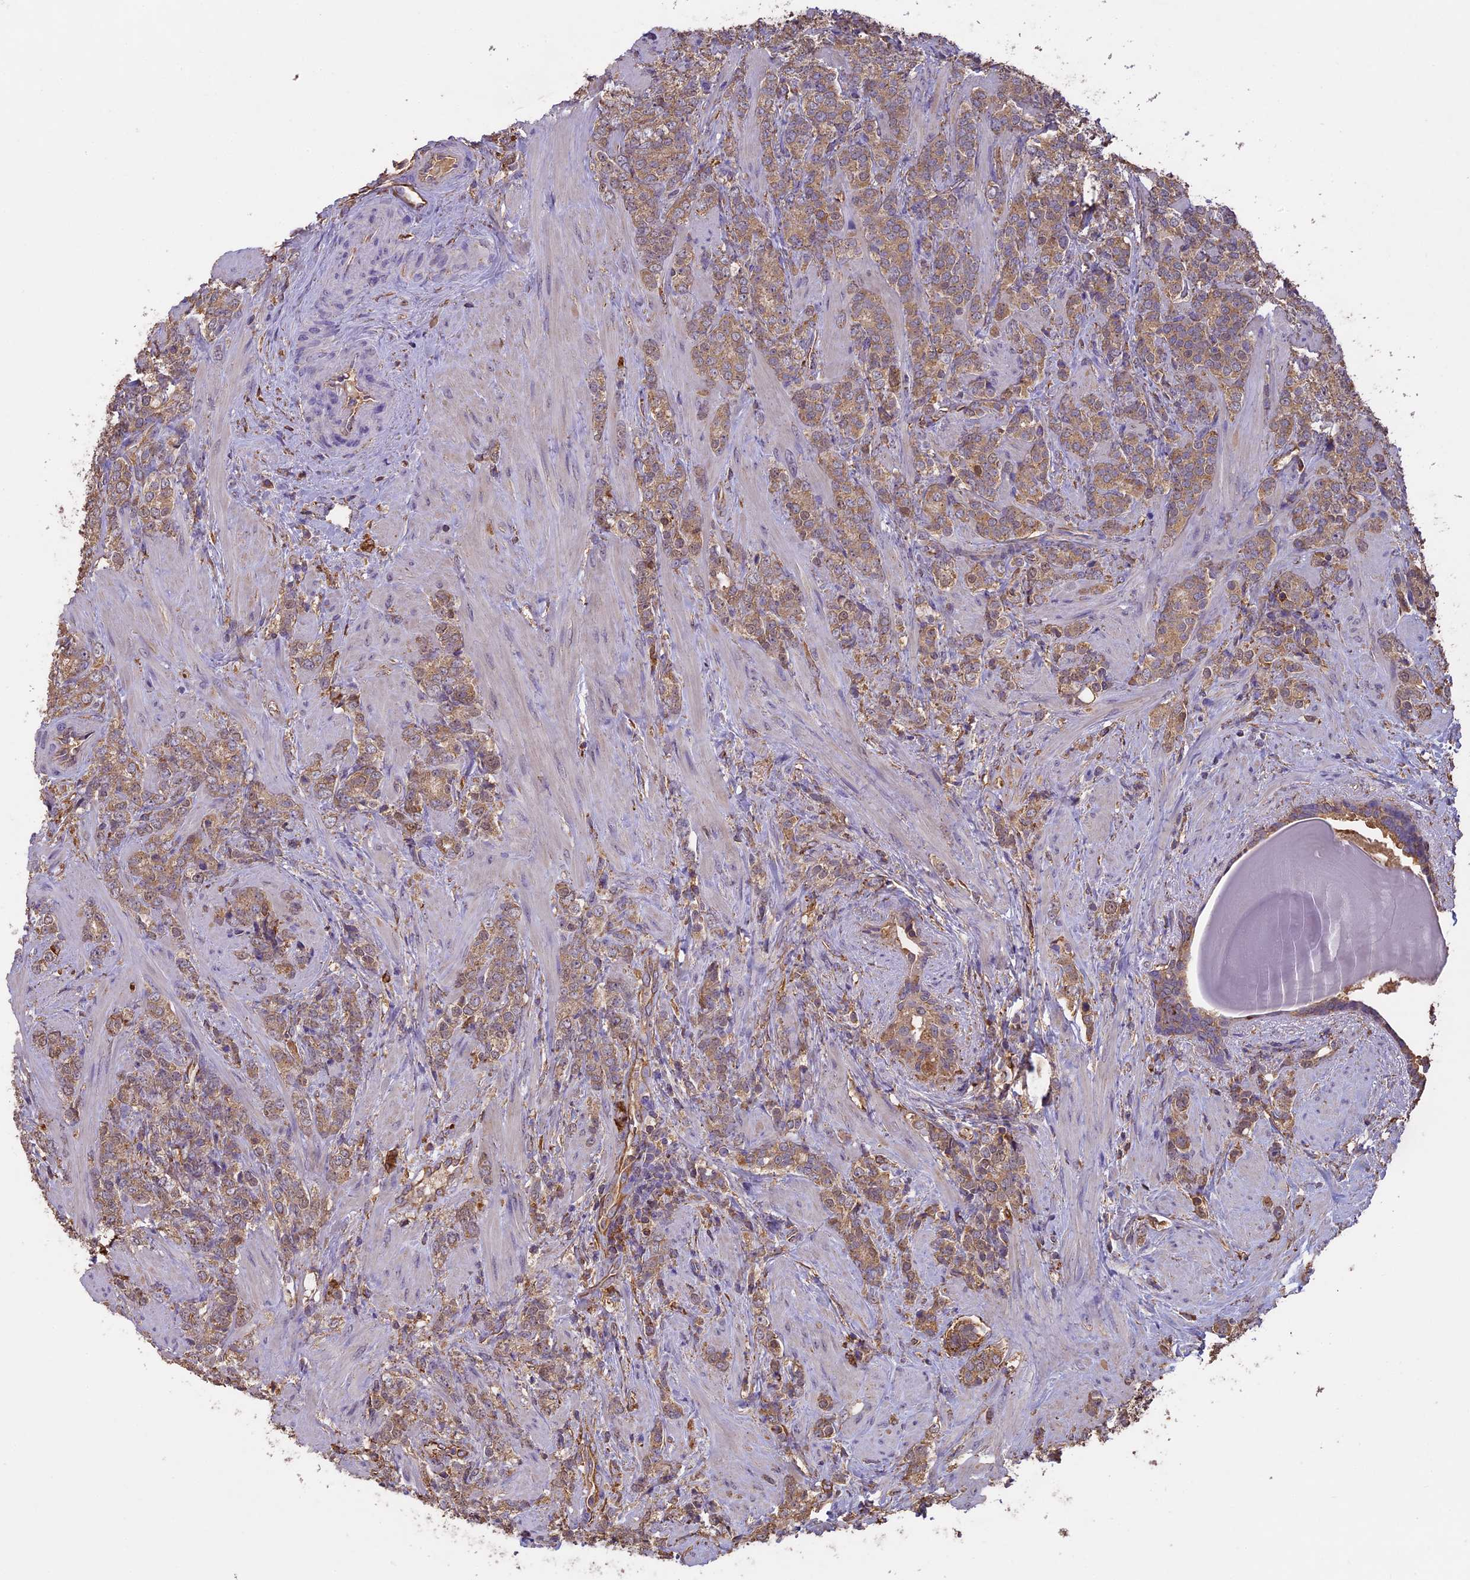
{"staining": {"intensity": "moderate", "quantity": ">75%", "location": "cytoplasmic/membranous"}, "tissue": "prostate cancer", "cell_type": "Tumor cells", "image_type": "cancer", "snomed": [{"axis": "morphology", "description": "Adenocarcinoma, High grade"}, {"axis": "topography", "description": "Prostate"}], "caption": "This photomicrograph displays IHC staining of human prostate cancer (adenocarcinoma (high-grade)), with medium moderate cytoplasmic/membranous expression in about >75% of tumor cells.", "gene": "ARHGAP19", "patient": {"sex": "male", "age": 64}}